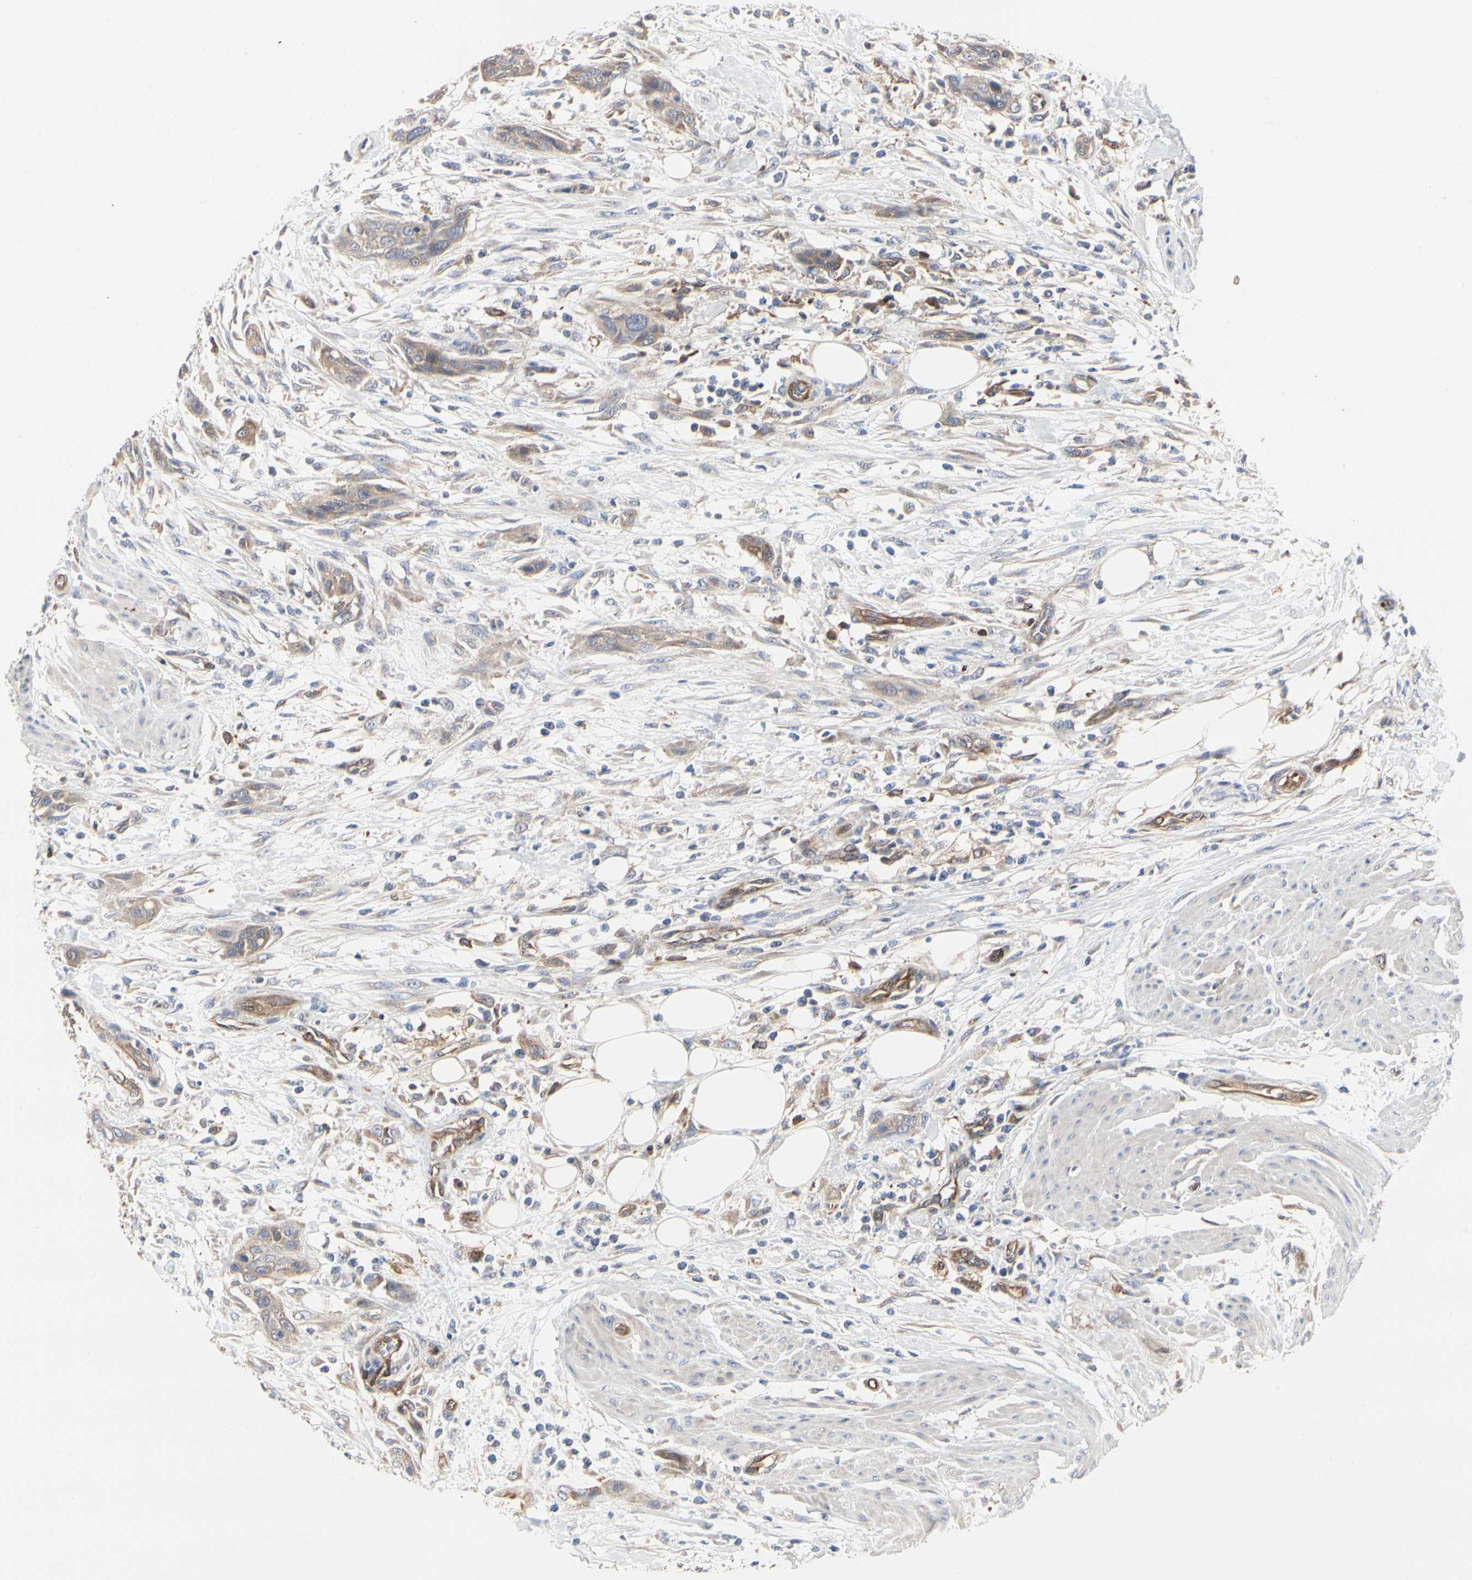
{"staining": {"intensity": "weak", "quantity": ">75%", "location": "cytoplasmic/membranous"}, "tissue": "urothelial cancer", "cell_type": "Tumor cells", "image_type": "cancer", "snomed": [{"axis": "morphology", "description": "Urothelial carcinoma, High grade"}, {"axis": "topography", "description": "Urinary bladder"}], "caption": "Immunohistochemistry (IHC) staining of high-grade urothelial carcinoma, which shows low levels of weak cytoplasmic/membranous expression in approximately >75% of tumor cells indicating weak cytoplasmic/membranous protein expression. The staining was performed using DAB (brown) for protein detection and nuclei were counterstained in hematoxylin (blue).", "gene": "C3orf52", "patient": {"sex": "male", "age": 35}}